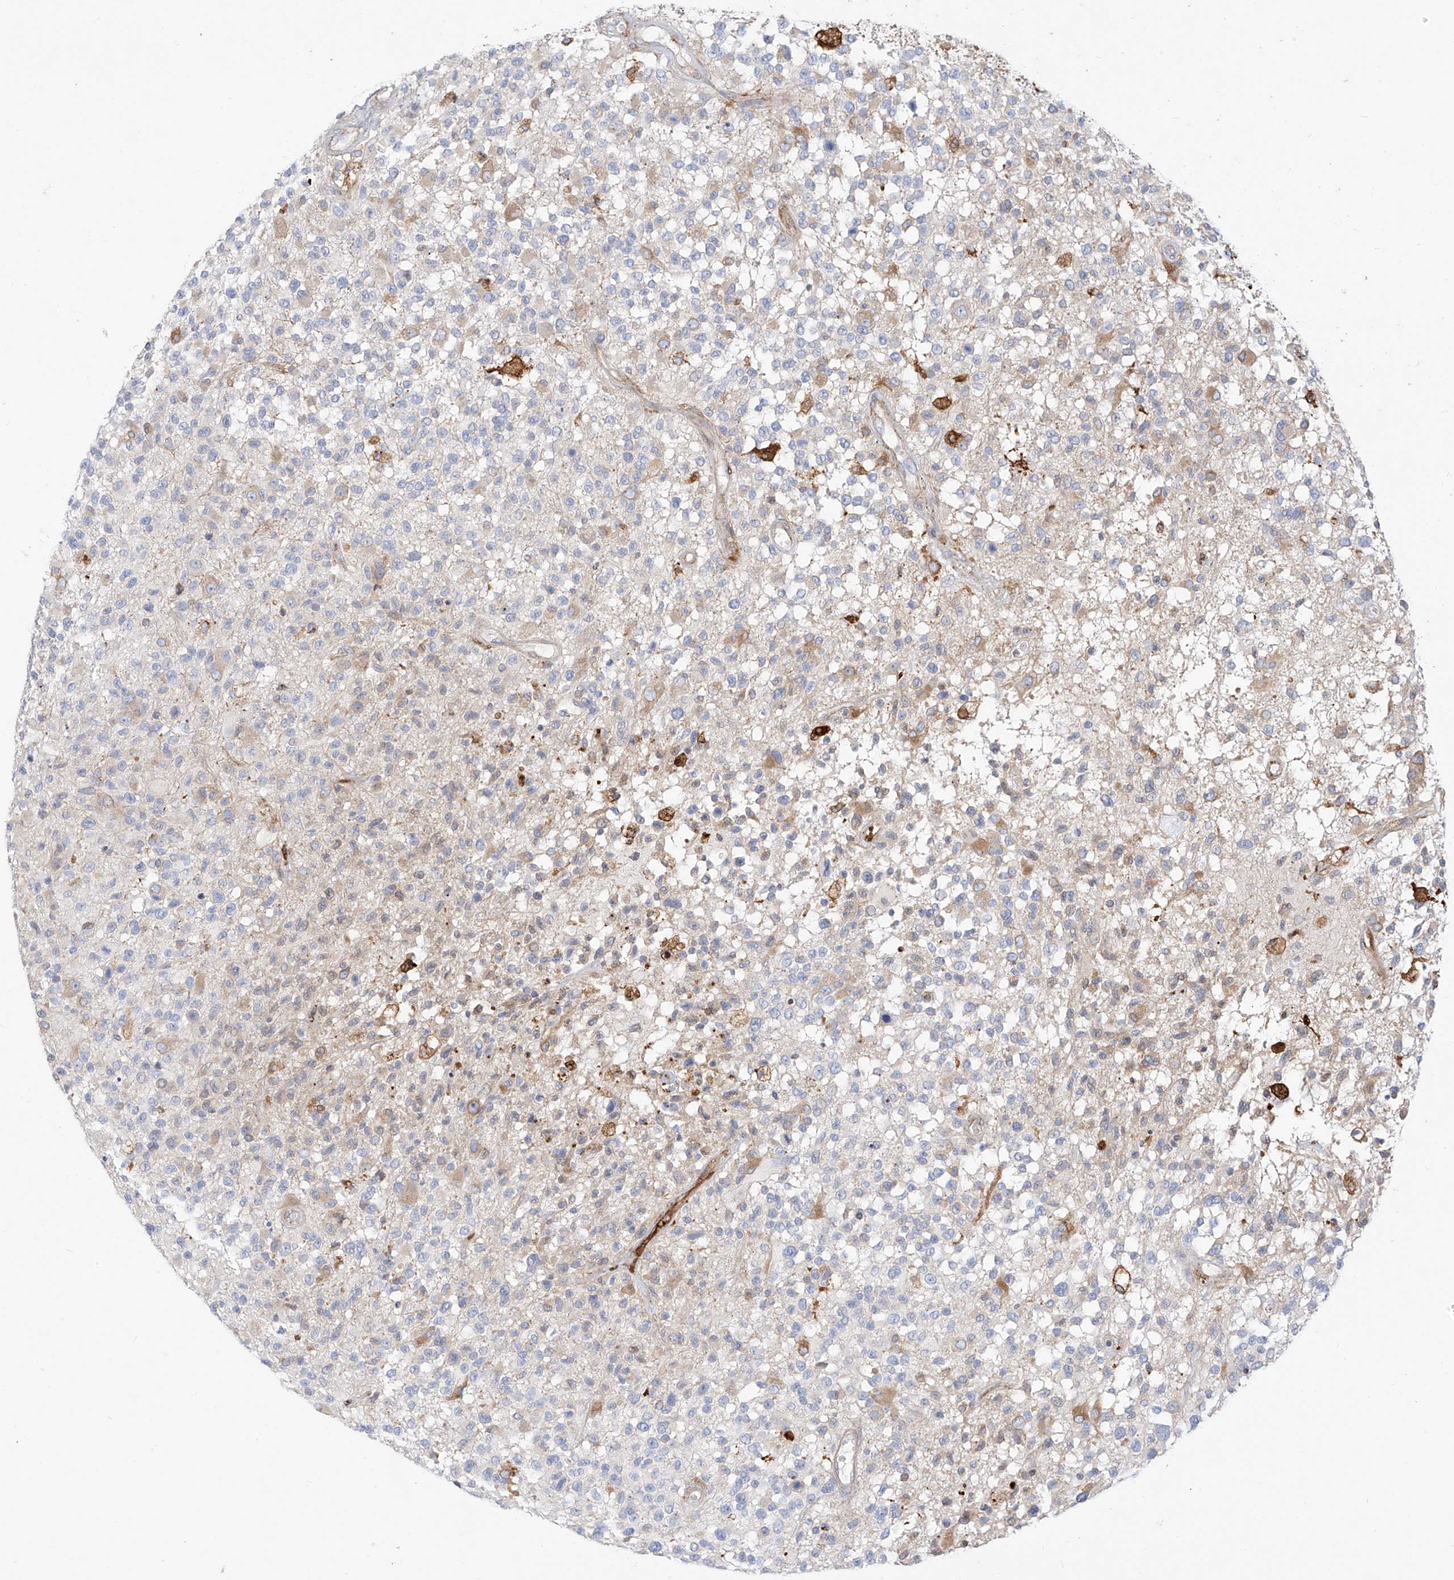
{"staining": {"intensity": "negative", "quantity": "none", "location": "none"}, "tissue": "glioma", "cell_type": "Tumor cells", "image_type": "cancer", "snomed": [{"axis": "morphology", "description": "Glioma, malignant, High grade"}, {"axis": "morphology", "description": "Glioblastoma, NOS"}, {"axis": "topography", "description": "Brain"}], "caption": "Photomicrograph shows no protein staining in tumor cells of glioma tissue. (DAB IHC, high magnification).", "gene": "PCYOX1", "patient": {"sex": "male", "age": 60}}